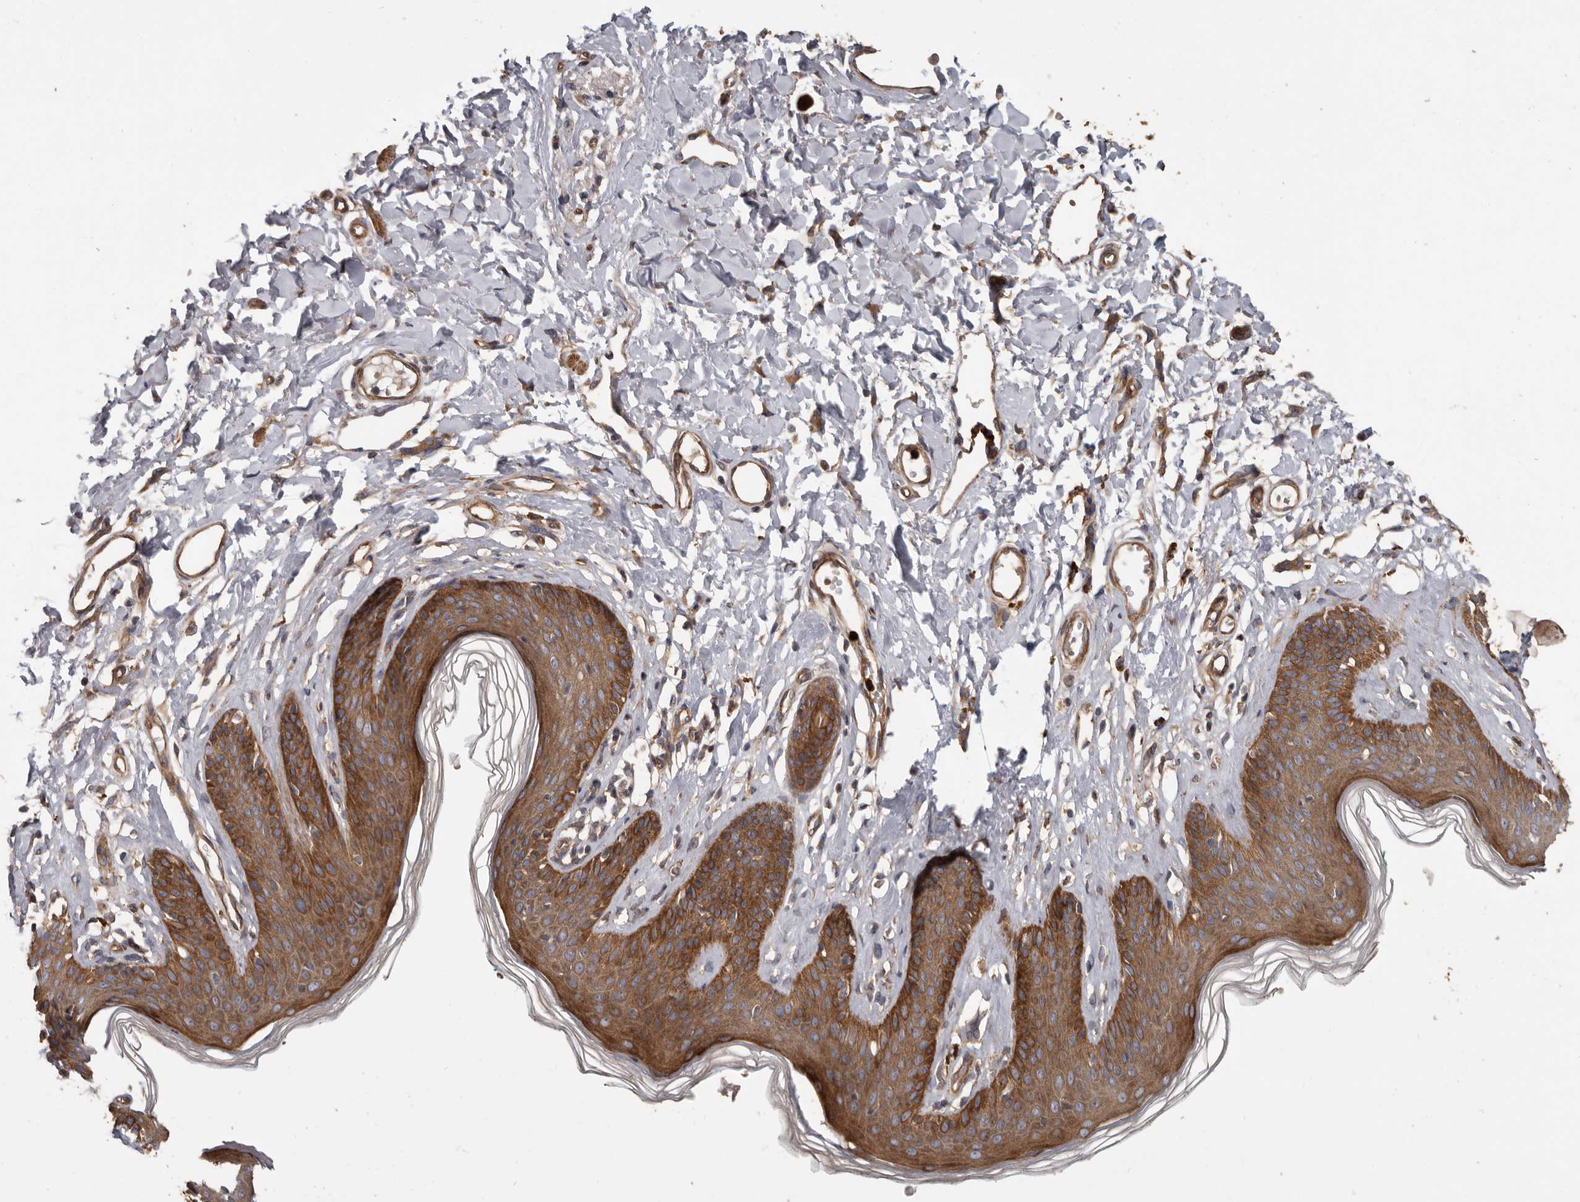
{"staining": {"intensity": "strong", "quantity": ">75%", "location": "cytoplasmic/membranous"}, "tissue": "skin", "cell_type": "Epidermal cells", "image_type": "normal", "snomed": [{"axis": "morphology", "description": "Normal tissue, NOS"}, {"axis": "morphology", "description": "Squamous cell carcinoma, NOS"}, {"axis": "topography", "description": "Vulva"}], "caption": "The photomicrograph reveals a brown stain indicating the presence of a protein in the cytoplasmic/membranous of epidermal cells in skin. (Stains: DAB (3,3'-diaminobenzidine) in brown, nuclei in blue, Microscopy: brightfield microscopy at high magnification).", "gene": "ARHGEF5", "patient": {"sex": "female", "age": 85}}